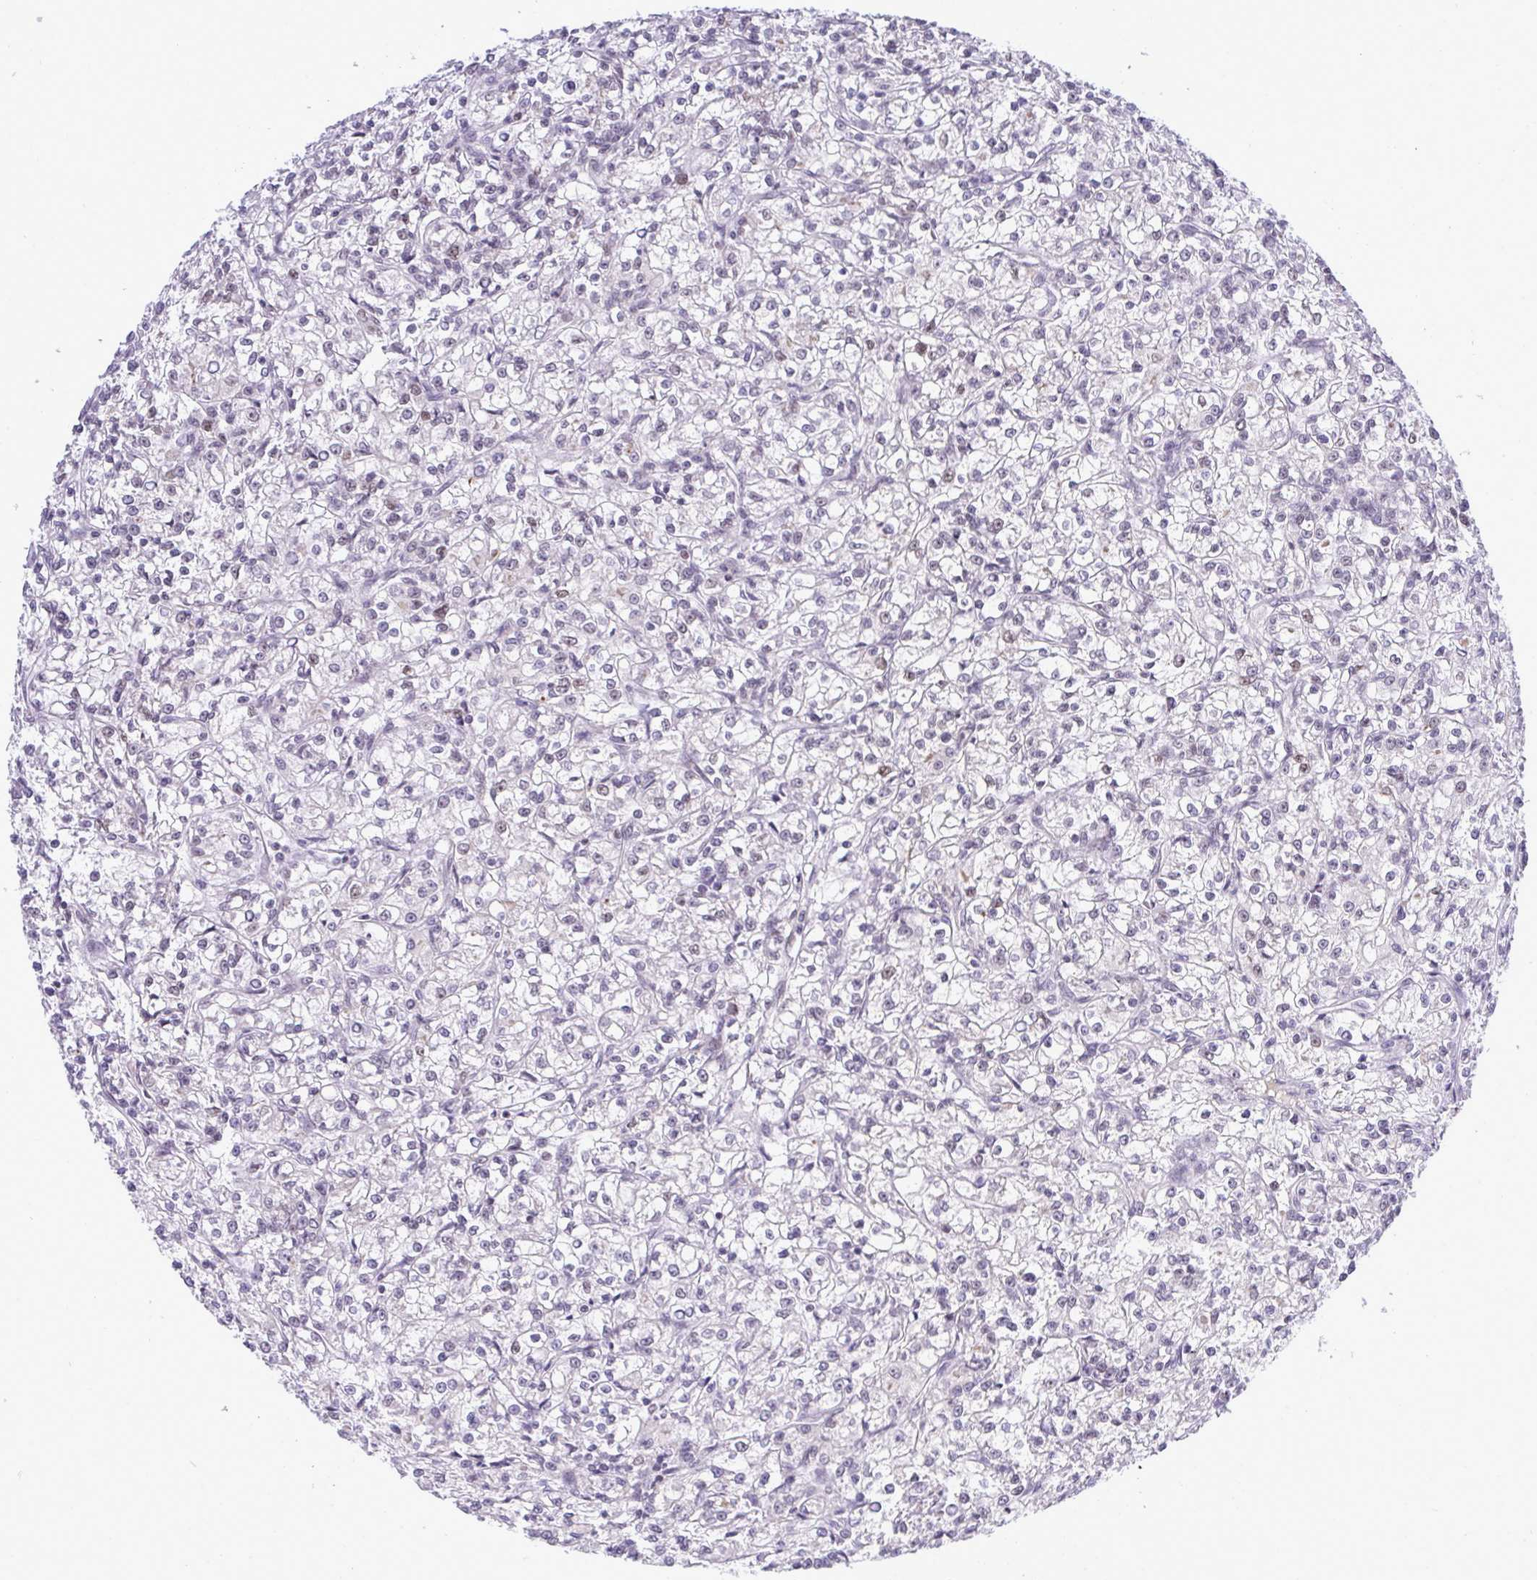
{"staining": {"intensity": "negative", "quantity": "none", "location": "none"}, "tissue": "renal cancer", "cell_type": "Tumor cells", "image_type": "cancer", "snomed": [{"axis": "morphology", "description": "Adenocarcinoma, NOS"}, {"axis": "topography", "description": "Kidney"}], "caption": "This image is of renal cancer stained with IHC to label a protein in brown with the nuclei are counter-stained blue. There is no positivity in tumor cells. (IHC, brightfield microscopy, high magnification).", "gene": "RFC4", "patient": {"sex": "female", "age": 59}}